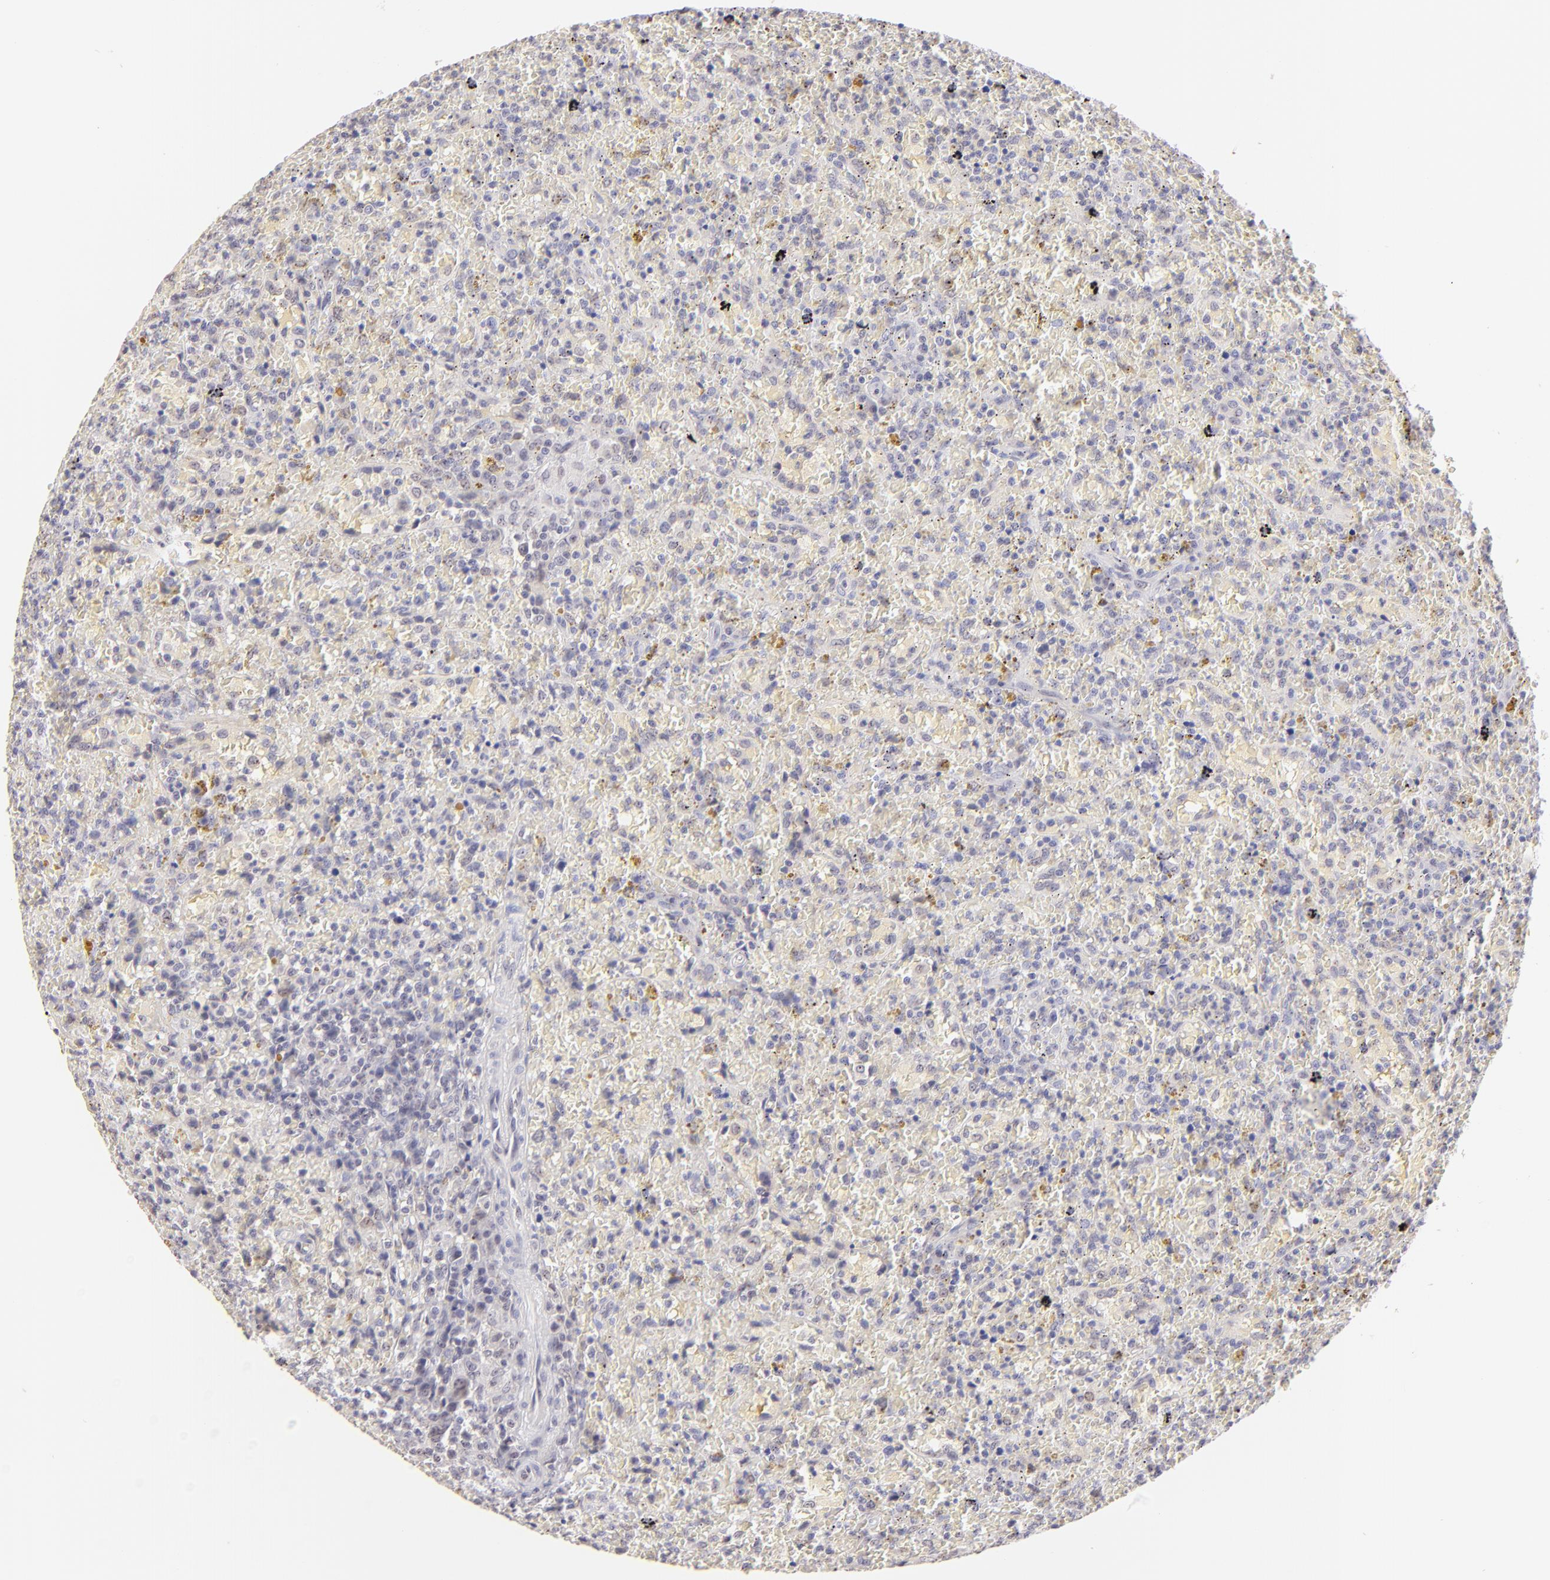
{"staining": {"intensity": "negative", "quantity": "none", "location": "none"}, "tissue": "lymphoma", "cell_type": "Tumor cells", "image_type": "cancer", "snomed": [{"axis": "morphology", "description": "Malignant lymphoma, non-Hodgkin's type, High grade"}, {"axis": "topography", "description": "Spleen"}, {"axis": "topography", "description": "Lymph node"}], "caption": "The image exhibits no staining of tumor cells in lymphoma. (Stains: DAB (3,3'-diaminobenzidine) immunohistochemistry (IHC) with hematoxylin counter stain, Microscopy: brightfield microscopy at high magnification).", "gene": "MAGEA1", "patient": {"sex": "female", "age": 70}}